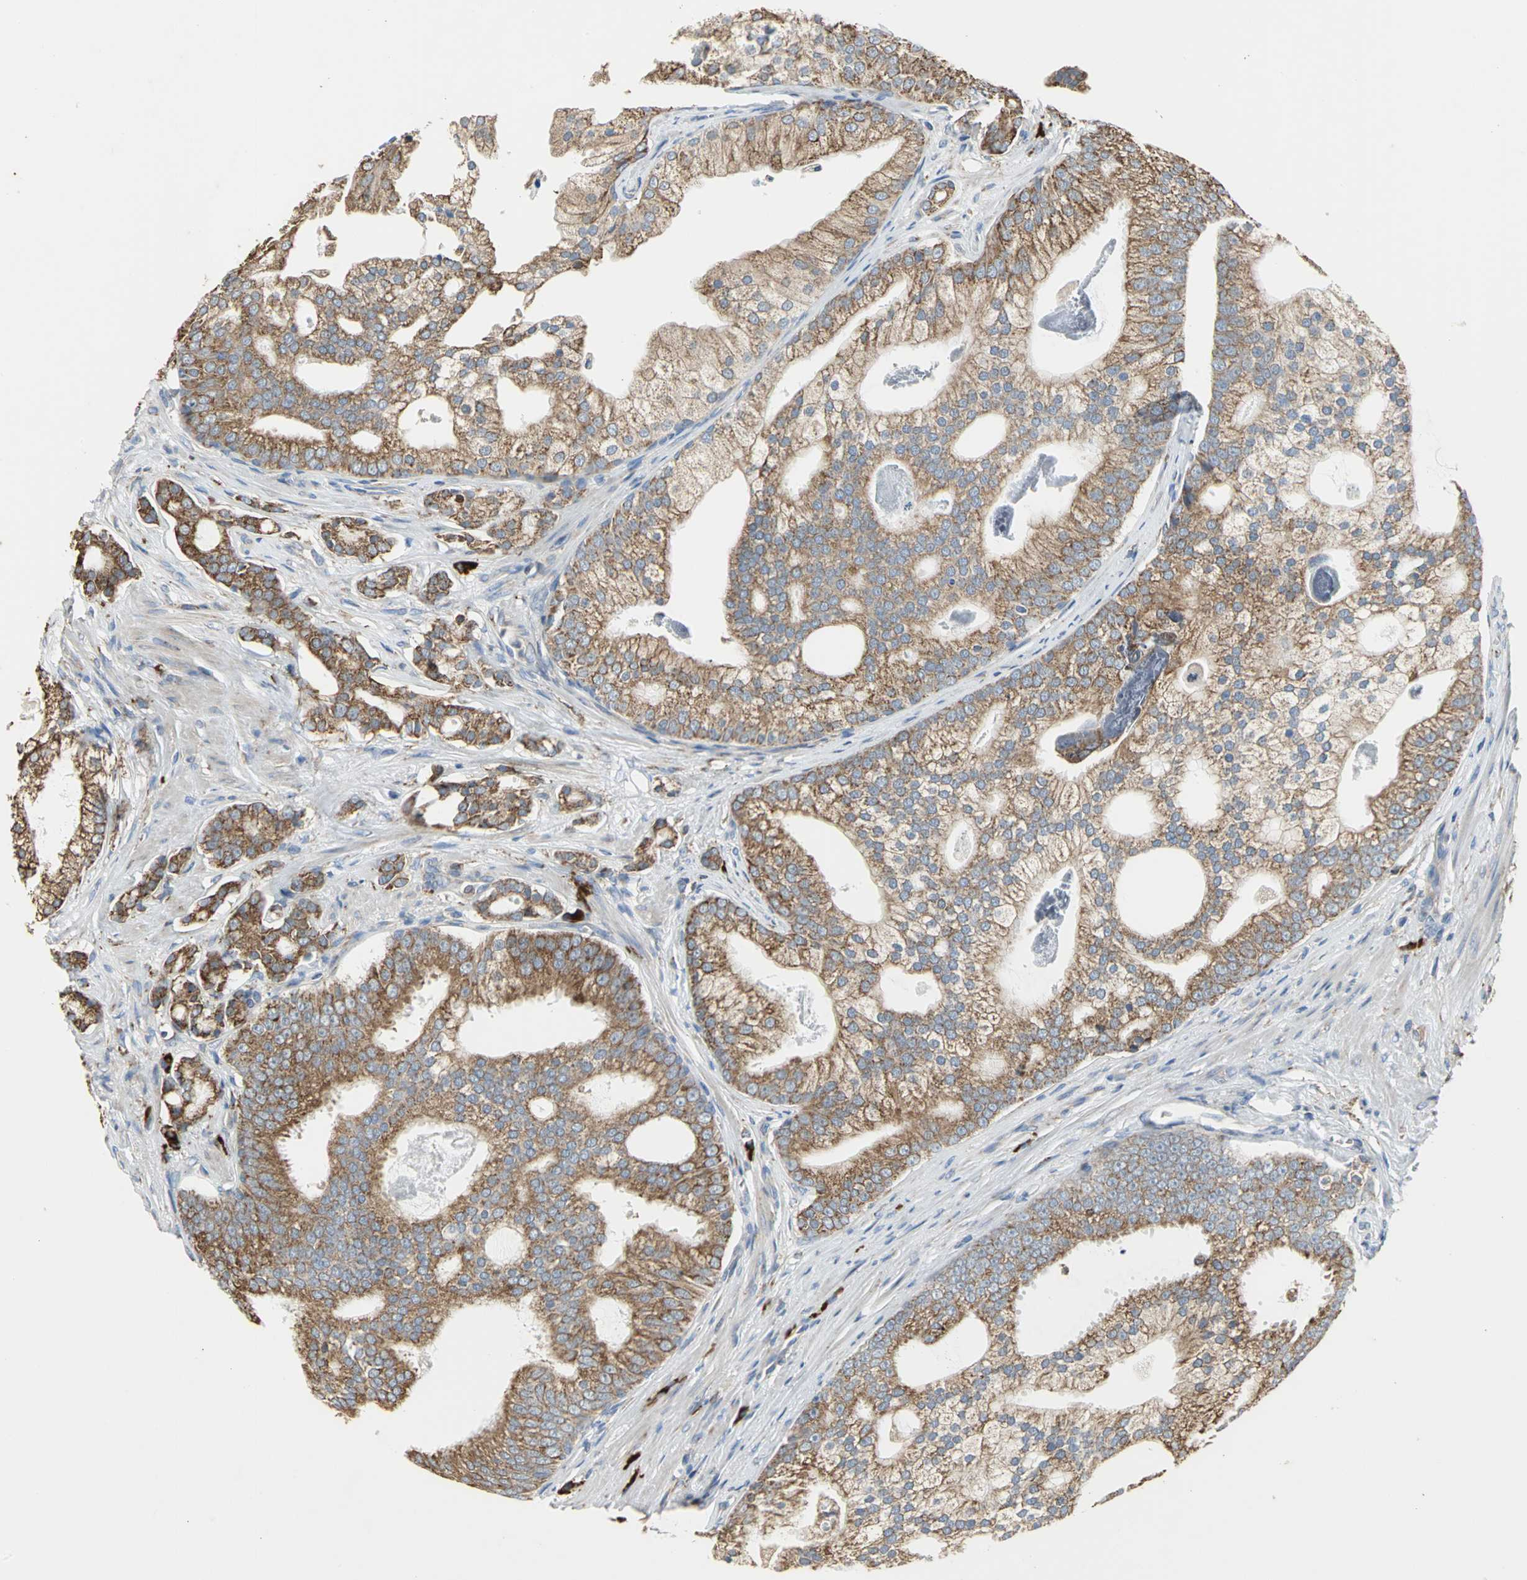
{"staining": {"intensity": "moderate", "quantity": ">75%", "location": "cytoplasmic/membranous"}, "tissue": "prostate cancer", "cell_type": "Tumor cells", "image_type": "cancer", "snomed": [{"axis": "morphology", "description": "Adenocarcinoma, Low grade"}, {"axis": "topography", "description": "Prostate"}], "caption": "This micrograph demonstrates prostate cancer (adenocarcinoma (low-grade)) stained with immunohistochemistry (IHC) to label a protein in brown. The cytoplasmic/membranous of tumor cells show moderate positivity for the protein. Nuclei are counter-stained blue.", "gene": "SDF2L1", "patient": {"sex": "male", "age": 58}}